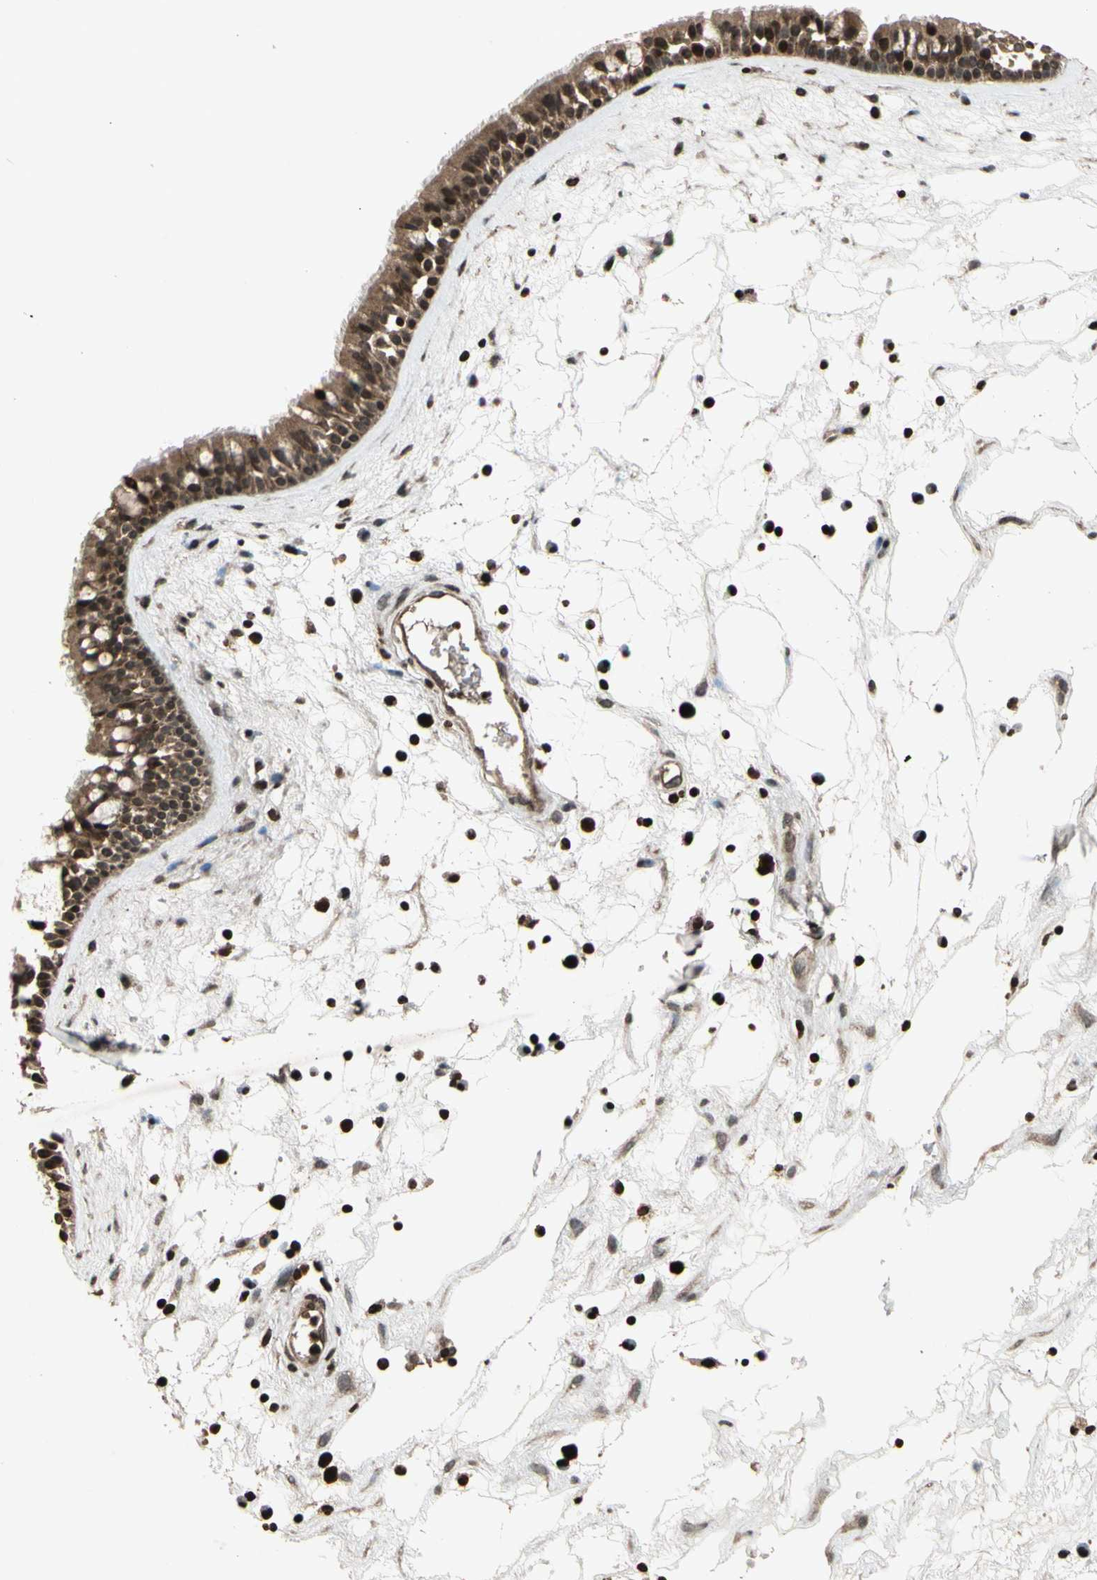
{"staining": {"intensity": "strong", "quantity": ">75%", "location": "cytoplasmic/membranous,nuclear"}, "tissue": "nasopharynx", "cell_type": "Respiratory epithelial cells", "image_type": "normal", "snomed": [{"axis": "morphology", "description": "Normal tissue, NOS"}, {"axis": "morphology", "description": "Inflammation, NOS"}, {"axis": "topography", "description": "Nasopharynx"}], "caption": "Protein expression analysis of normal human nasopharynx reveals strong cytoplasmic/membranous,nuclear expression in approximately >75% of respiratory epithelial cells. The staining is performed using DAB brown chromogen to label protein expression. The nuclei are counter-stained blue using hematoxylin.", "gene": "GLRX", "patient": {"sex": "male", "age": 48}}